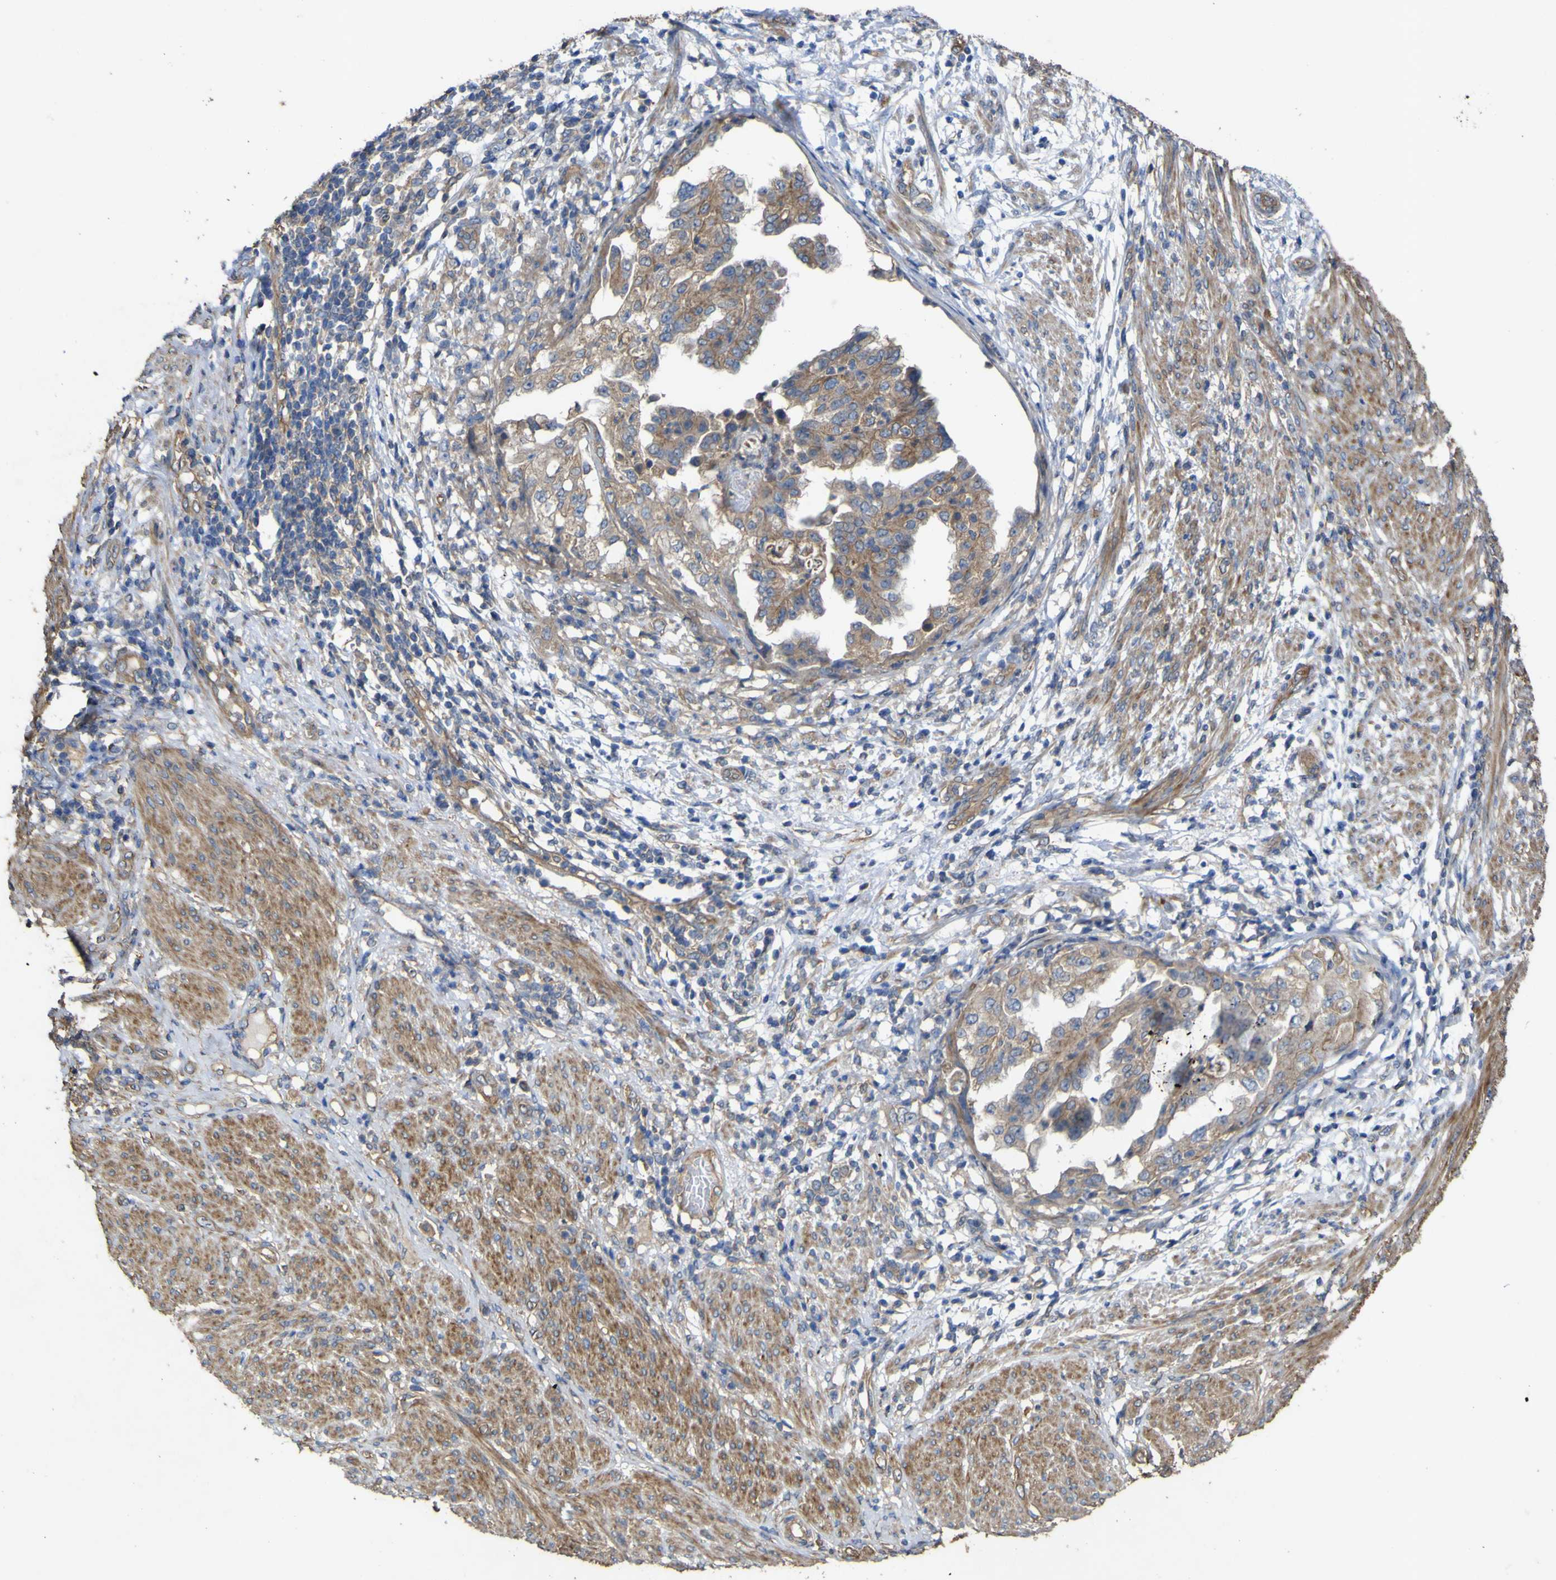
{"staining": {"intensity": "moderate", "quantity": ">75%", "location": "cytoplasmic/membranous"}, "tissue": "endometrial cancer", "cell_type": "Tumor cells", "image_type": "cancer", "snomed": [{"axis": "morphology", "description": "Adenocarcinoma, NOS"}, {"axis": "topography", "description": "Endometrium"}], "caption": "Adenocarcinoma (endometrial) was stained to show a protein in brown. There is medium levels of moderate cytoplasmic/membranous staining in about >75% of tumor cells.", "gene": "TNFSF15", "patient": {"sex": "female", "age": 85}}